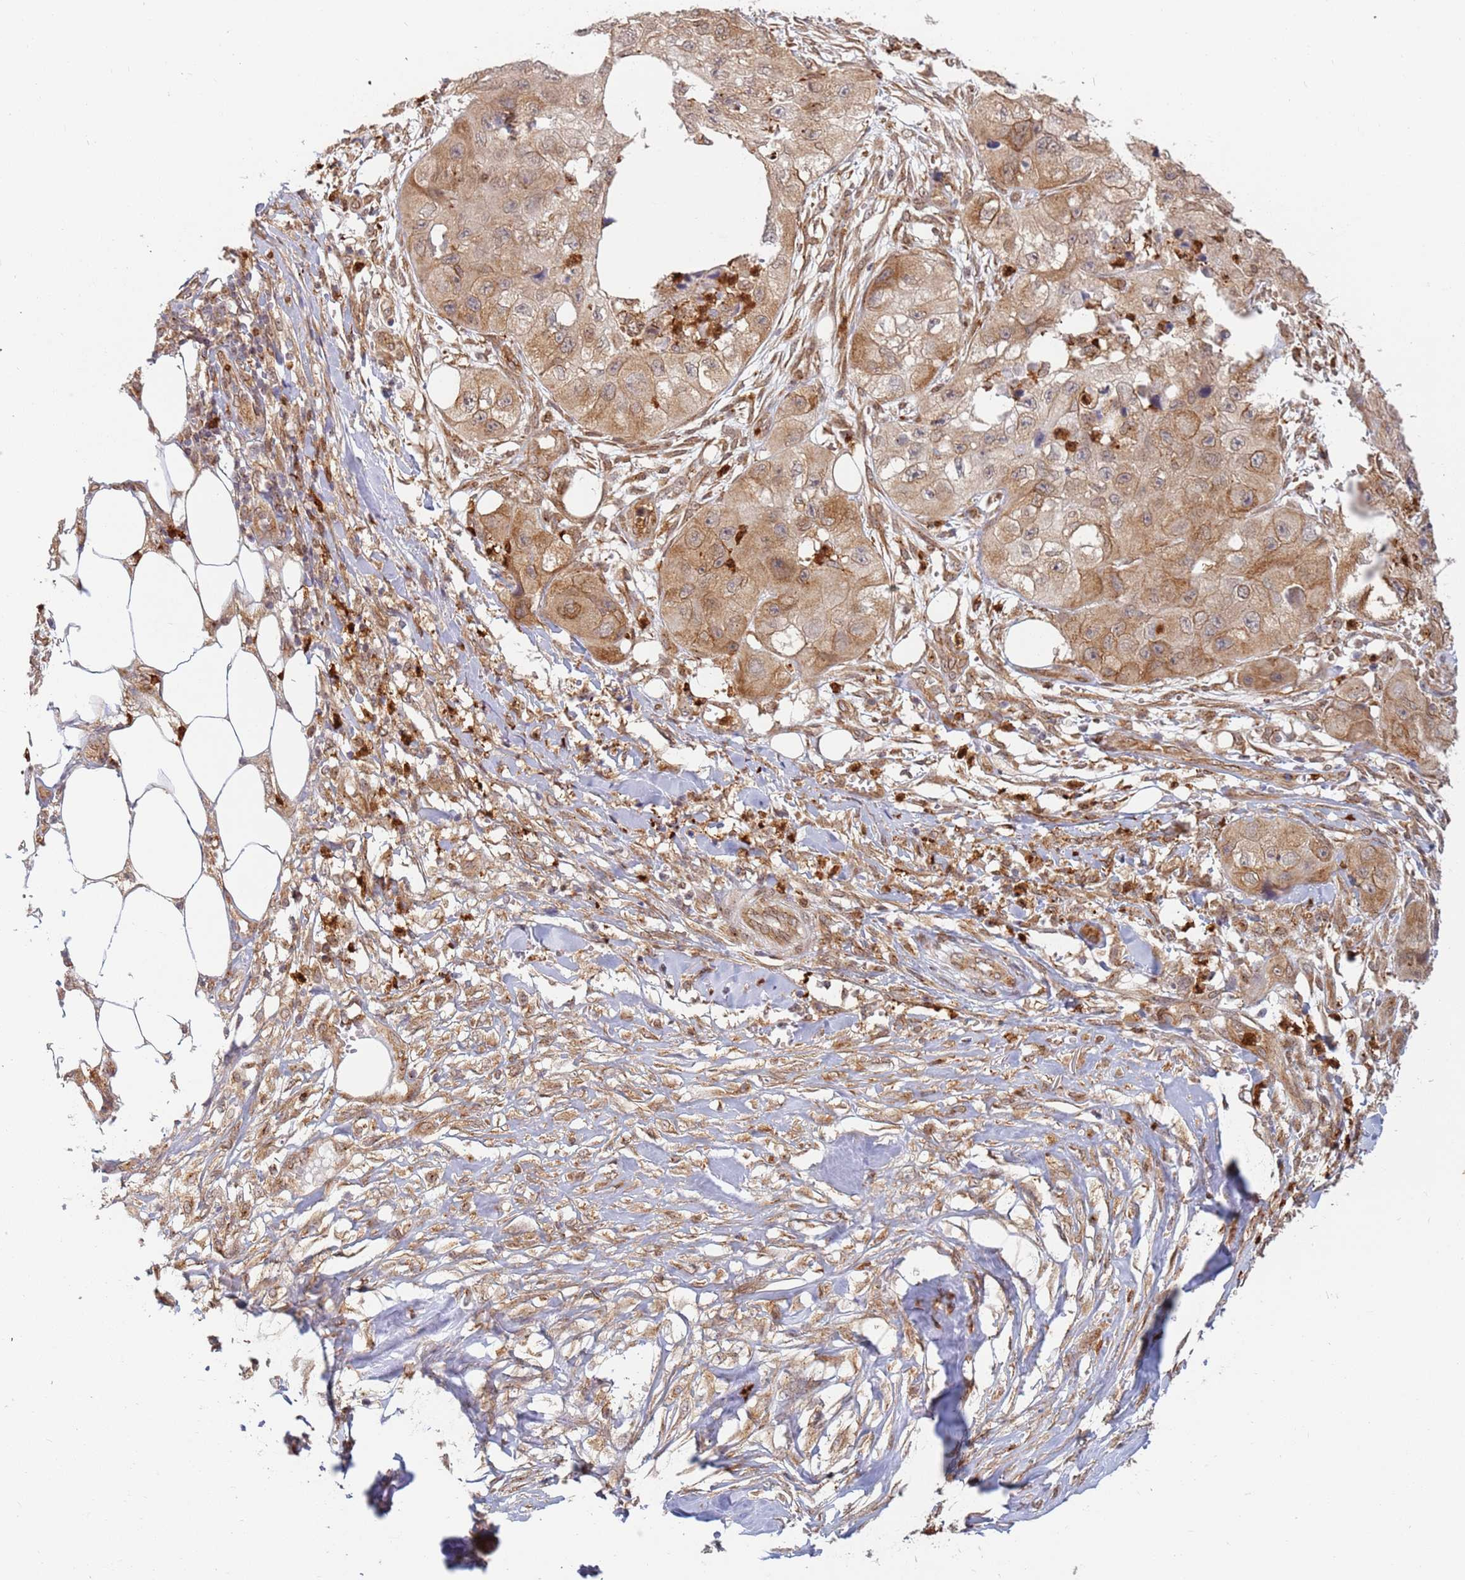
{"staining": {"intensity": "moderate", "quantity": ">75%", "location": "cytoplasmic/membranous"}, "tissue": "skin cancer", "cell_type": "Tumor cells", "image_type": "cancer", "snomed": [{"axis": "morphology", "description": "Squamous cell carcinoma, NOS"}, {"axis": "topography", "description": "Skin"}, {"axis": "topography", "description": "Subcutis"}], "caption": "Immunohistochemical staining of human skin squamous cell carcinoma exhibits moderate cytoplasmic/membranous protein staining in approximately >75% of tumor cells. Using DAB (brown) and hematoxylin (blue) stains, captured at high magnification using brightfield microscopy.", "gene": "CEP170", "patient": {"sex": "male", "age": 73}}